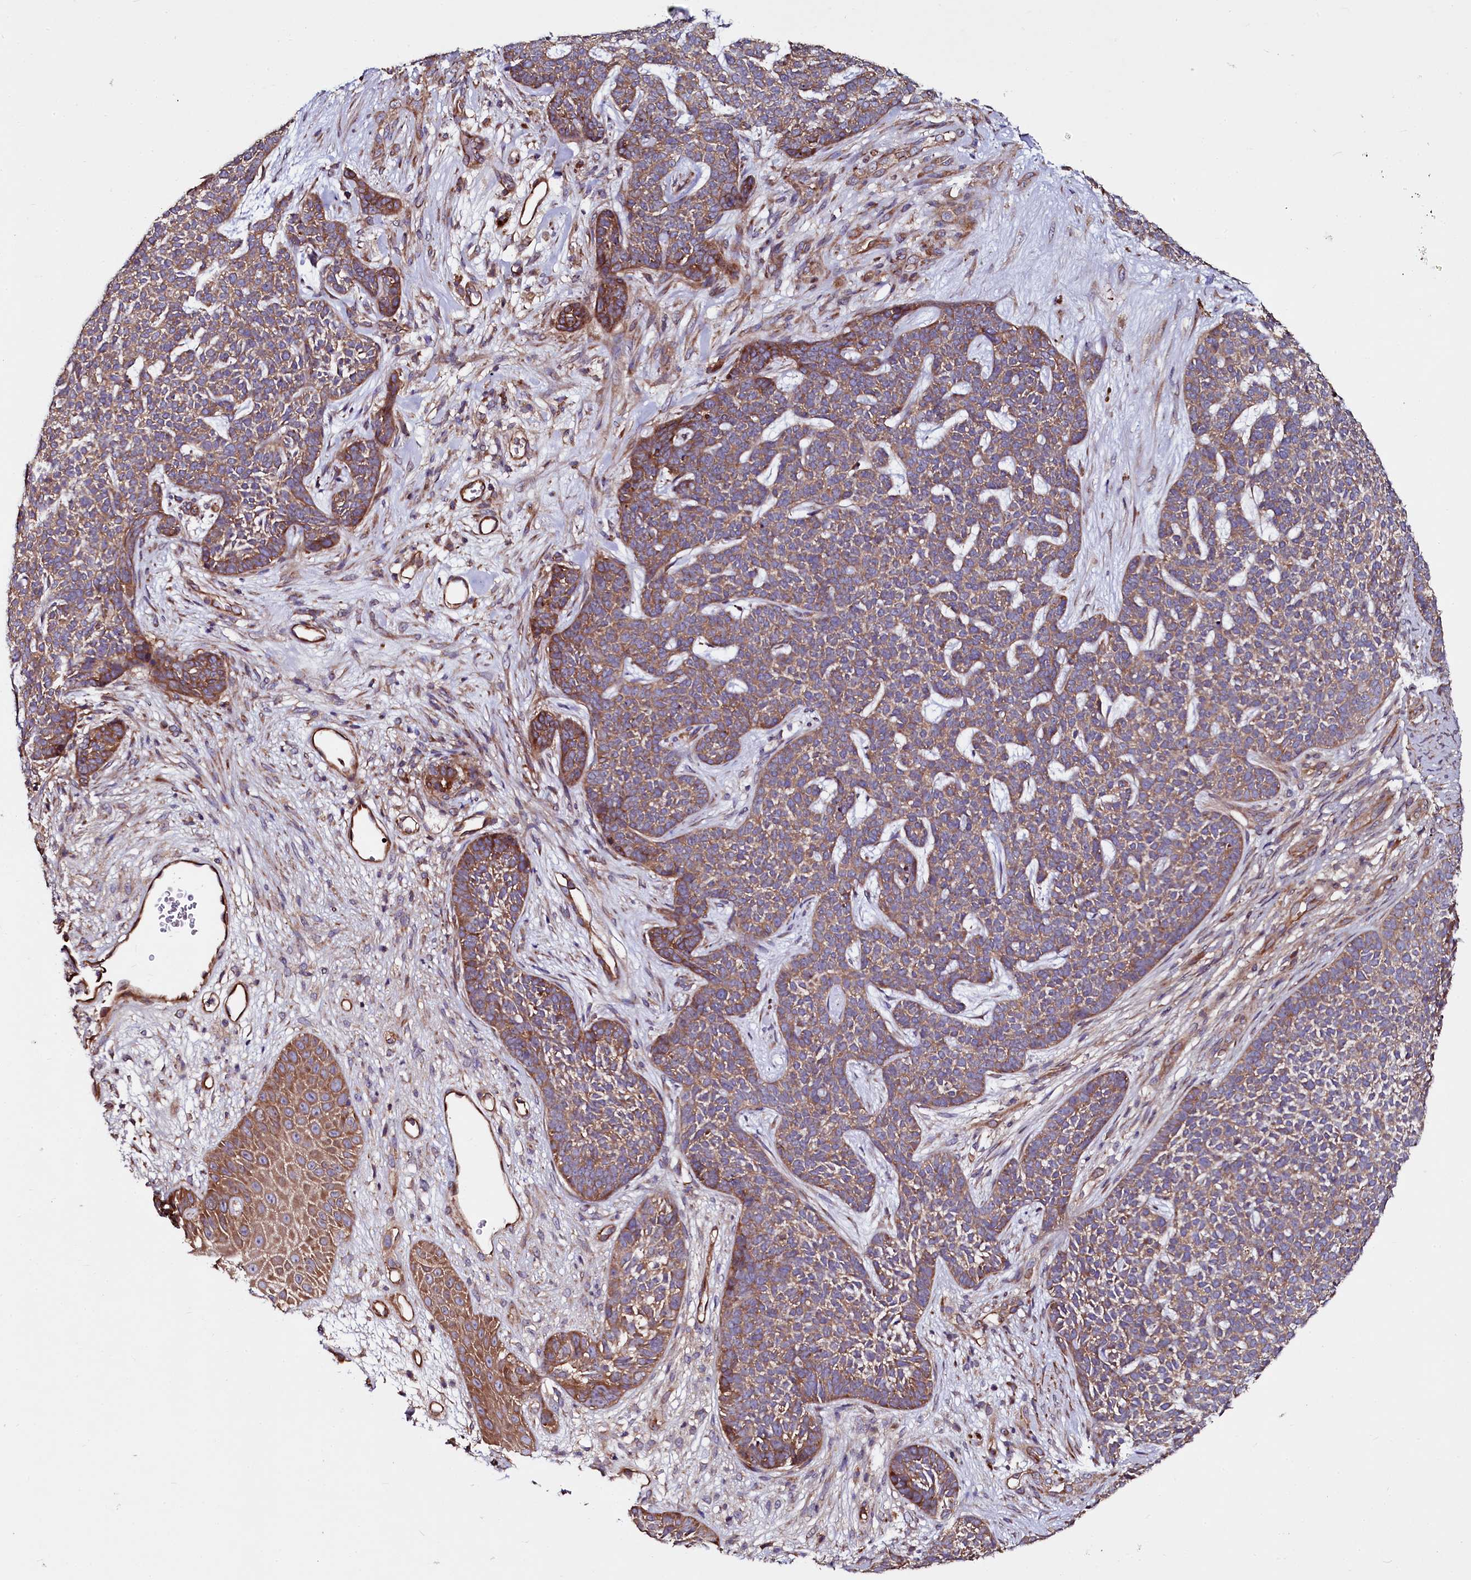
{"staining": {"intensity": "moderate", "quantity": ">75%", "location": "cytoplasmic/membranous"}, "tissue": "skin cancer", "cell_type": "Tumor cells", "image_type": "cancer", "snomed": [{"axis": "morphology", "description": "Basal cell carcinoma"}, {"axis": "topography", "description": "Skin"}], "caption": "This photomicrograph exhibits skin cancer (basal cell carcinoma) stained with immunohistochemistry (IHC) to label a protein in brown. The cytoplasmic/membranous of tumor cells show moderate positivity for the protein. Nuclei are counter-stained blue.", "gene": "USPL1", "patient": {"sex": "female", "age": 84}}